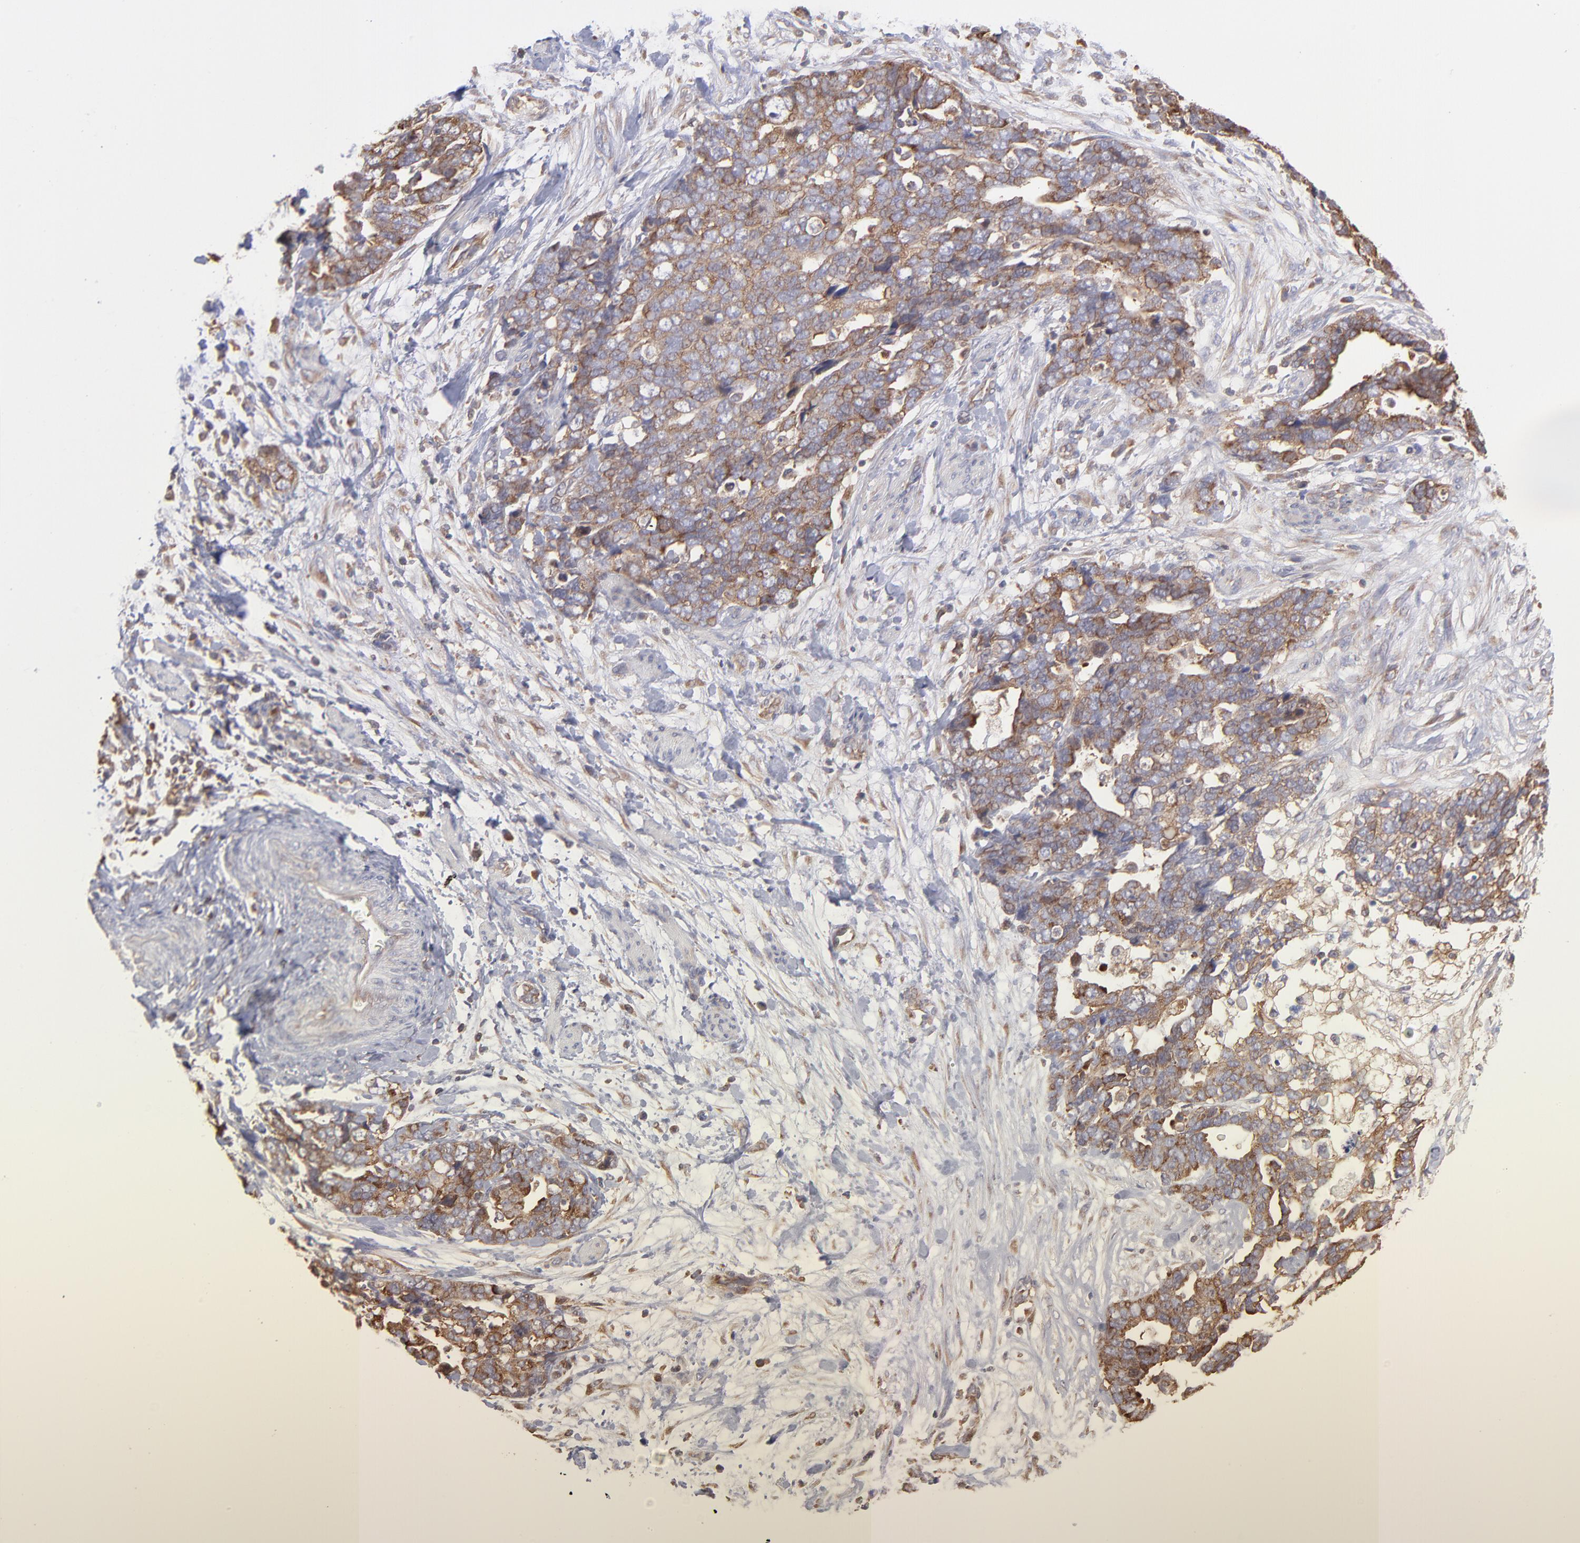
{"staining": {"intensity": "moderate", "quantity": ">75%", "location": "cytoplasmic/membranous"}, "tissue": "ovarian cancer", "cell_type": "Tumor cells", "image_type": "cancer", "snomed": [{"axis": "morphology", "description": "Normal tissue, NOS"}, {"axis": "morphology", "description": "Cystadenocarcinoma, serous, NOS"}, {"axis": "topography", "description": "Fallopian tube"}, {"axis": "topography", "description": "Ovary"}], "caption": "Ovarian cancer stained for a protein reveals moderate cytoplasmic/membranous positivity in tumor cells.", "gene": "MAPRE1", "patient": {"sex": "female", "age": 56}}